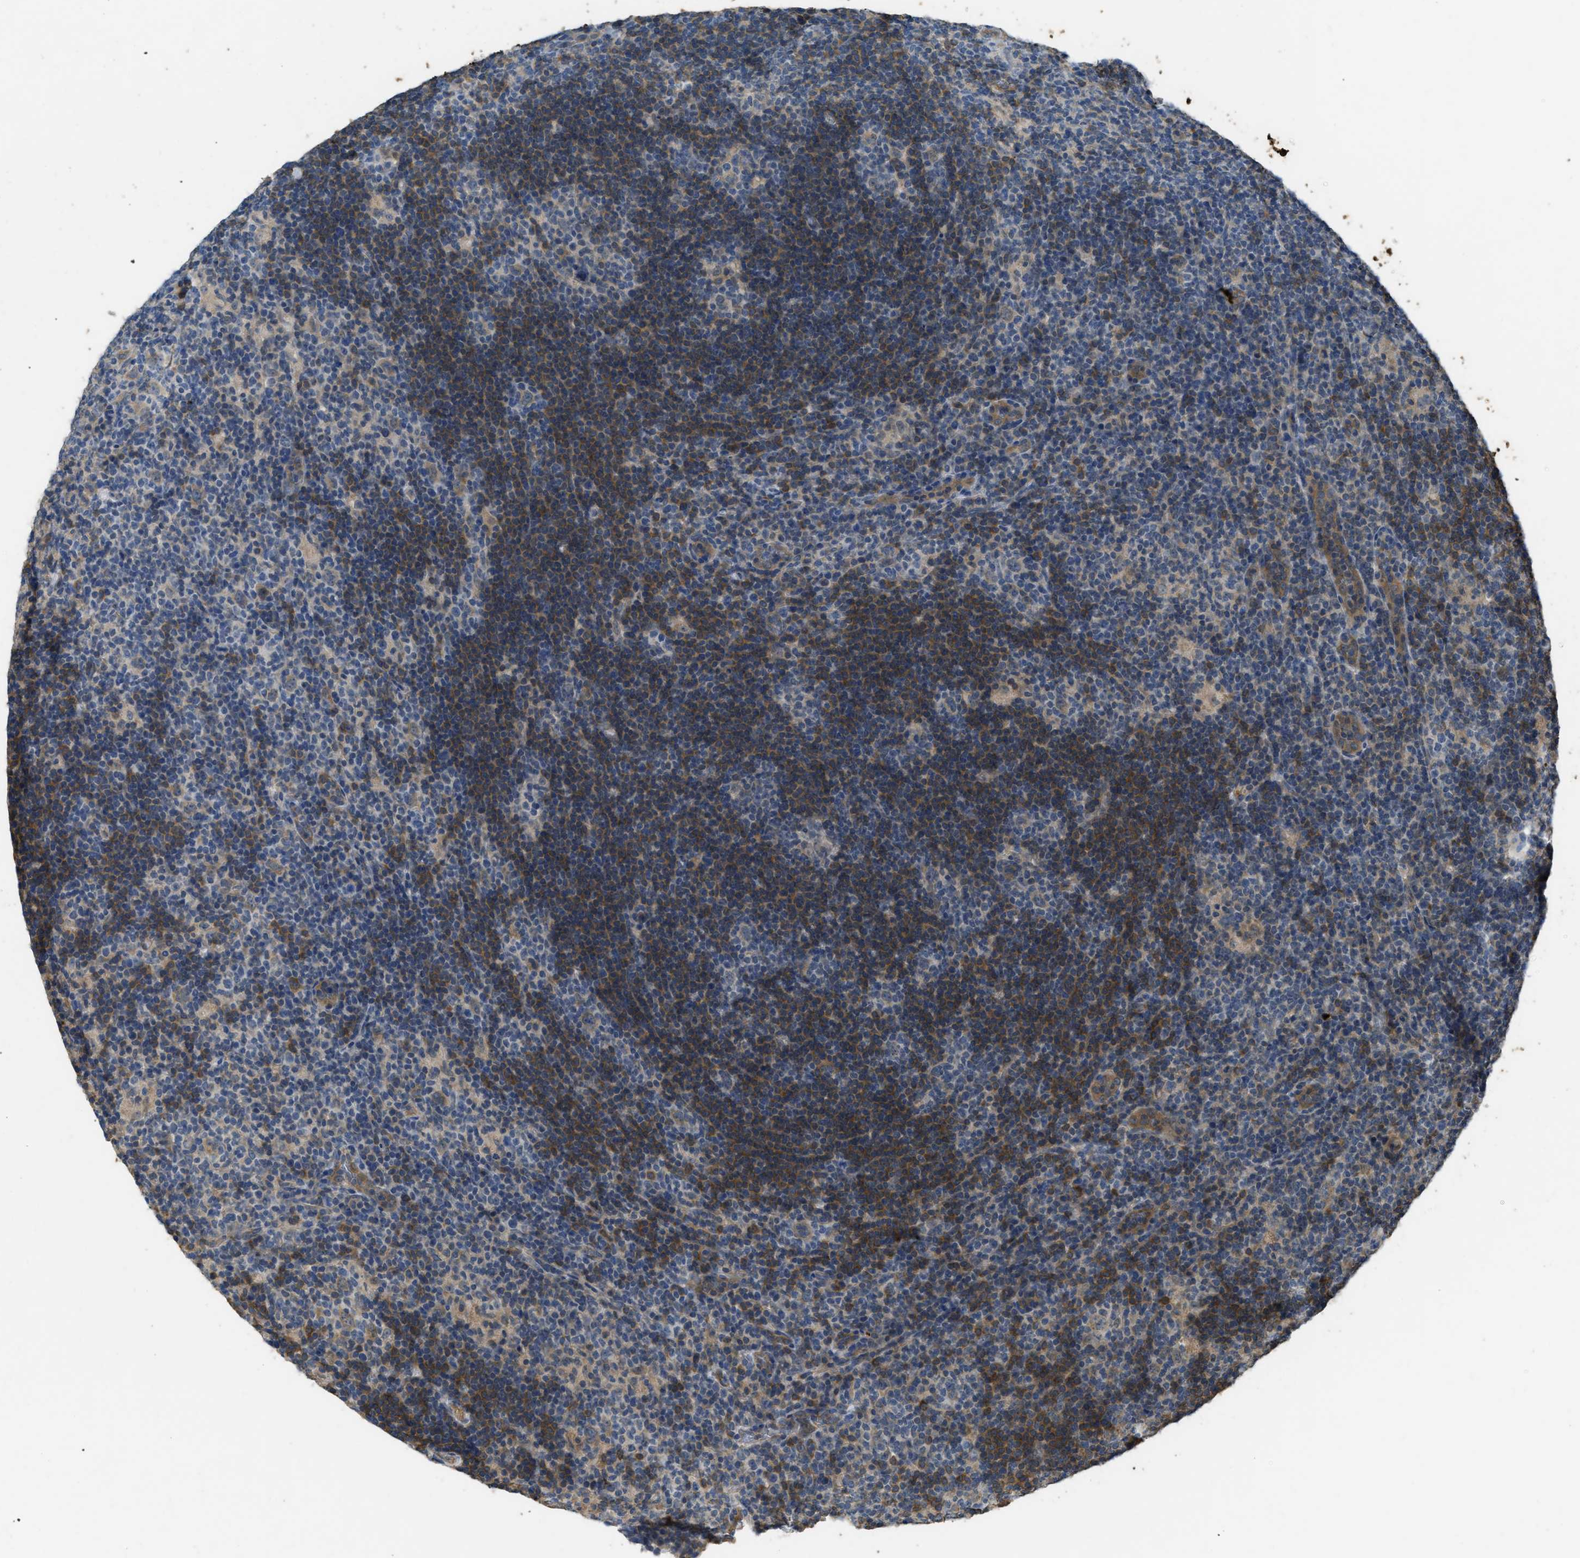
{"staining": {"intensity": "weak", "quantity": "<25%", "location": "cytoplasmic/membranous"}, "tissue": "lymphoma", "cell_type": "Tumor cells", "image_type": "cancer", "snomed": [{"axis": "morphology", "description": "Hodgkin's disease, NOS"}, {"axis": "topography", "description": "Lymph node"}], "caption": "An immunohistochemistry image of lymphoma is shown. There is no staining in tumor cells of lymphoma.", "gene": "PPP3CA", "patient": {"sex": "female", "age": 57}}